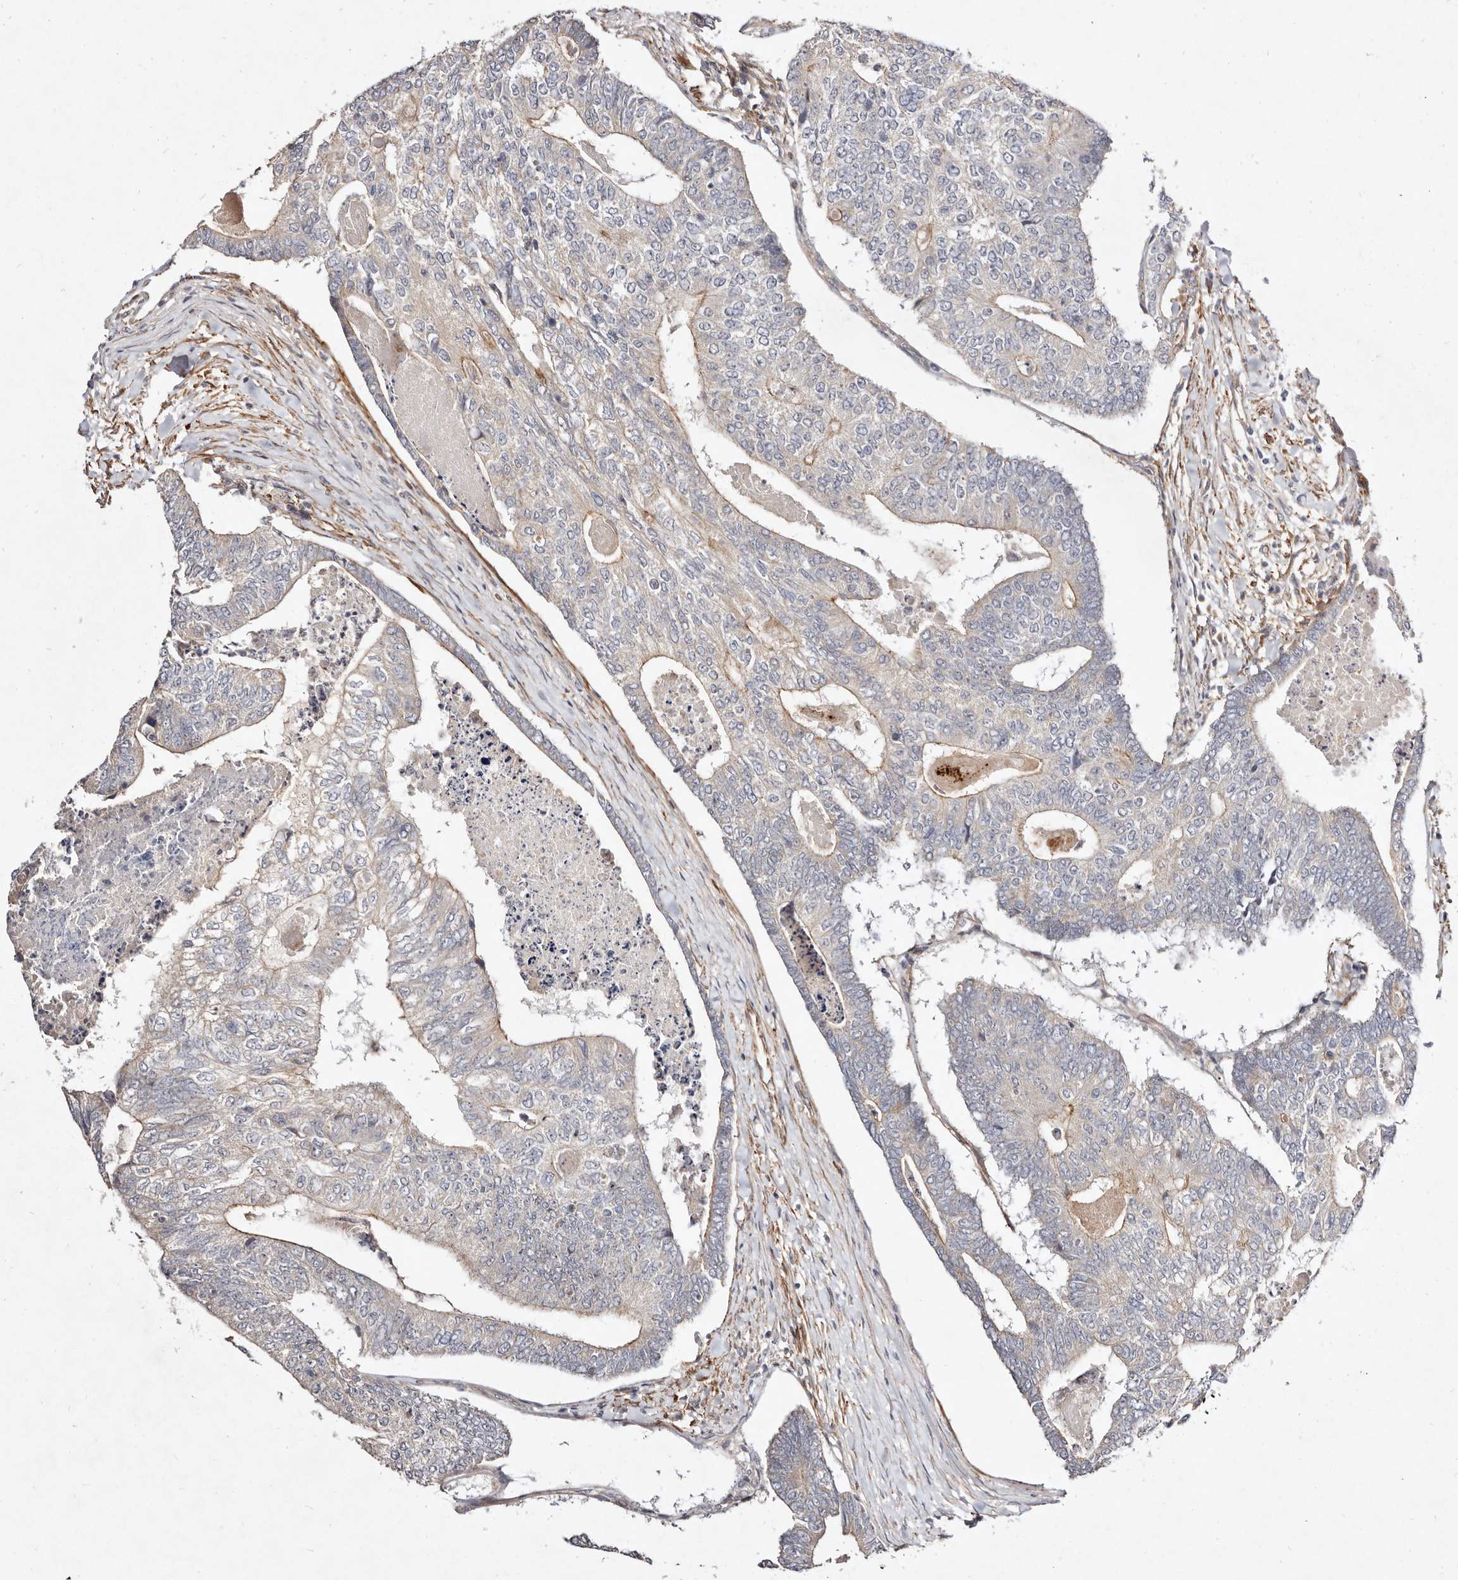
{"staining": {"intensity": "weak", "quantity": "<25%", "location": "cytoplasmic/membranous"}, "tissue": "colorectal cancer", "cell_type": "Tumor cells", "image_type": "cancer", "snomed": [{"axis": "morphology", "description": "Adenocarcinoma, NOS"}, {"axis": "topography", "description": "Colon"}], "caption": "This is an immunohistochemistry (IHC) micrograph of human colorectal cancer. There is no expression in tumor cells.", "gene": "MTMR11", "patient": {"sex": "female", "age": 67}}